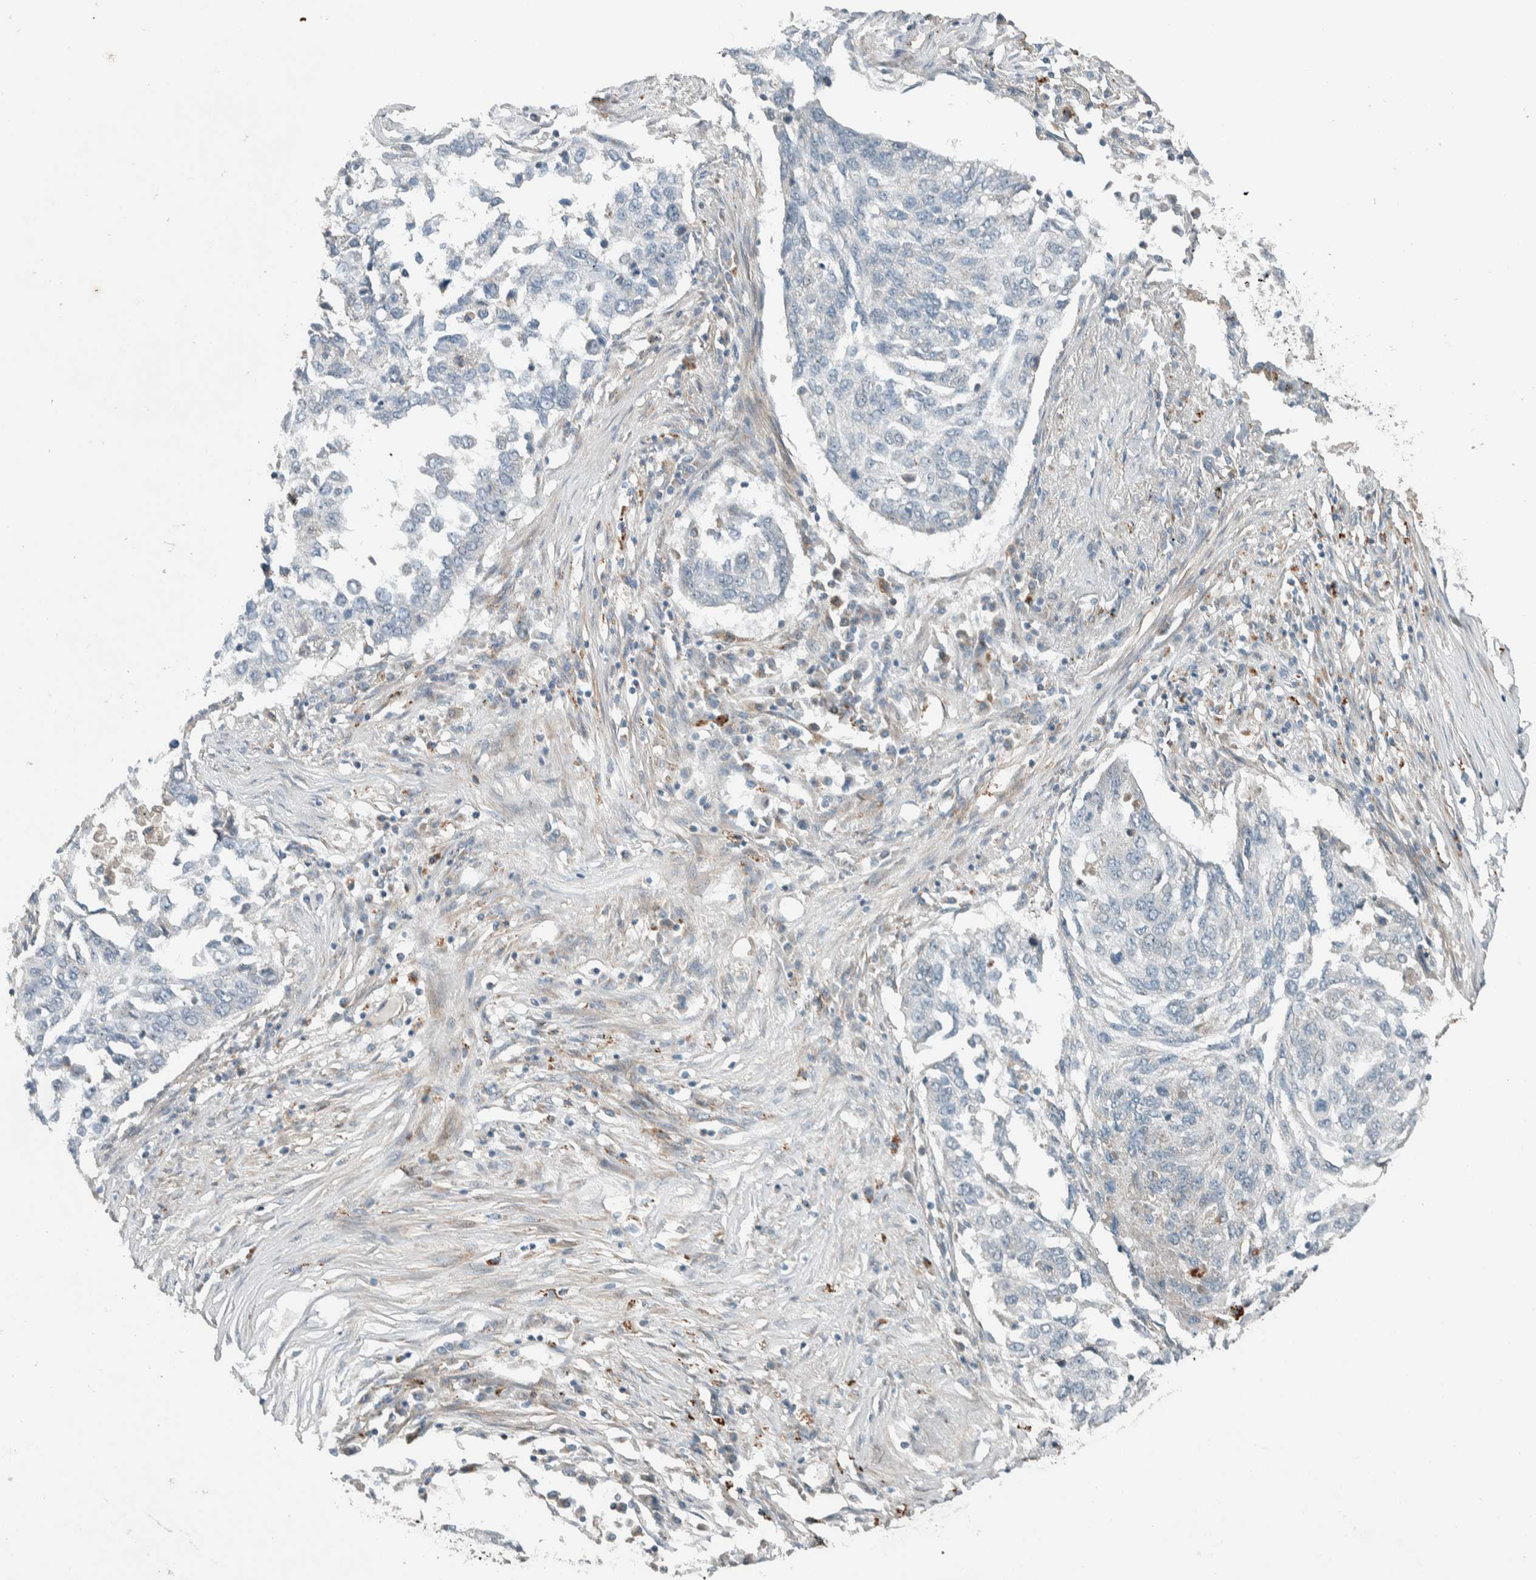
{"staining": {"intensity": "negative", "quantity": "none", "location": "none"}, "tissue": "lung cancer", "cell_type": "Tumor cells", "image_type": "cancer", "snomed": [{"axis": "morphology", "description": "Squamous cell carcinoma, NOS"}, {"axis": "topography", "description": "Lung"}], "caption": "IHC of human lung squamous cell carcinoma reveals no positivity in tumor cells.", "gene": "SLFN12L", "patient": {"sex": "female", "age": 63}}